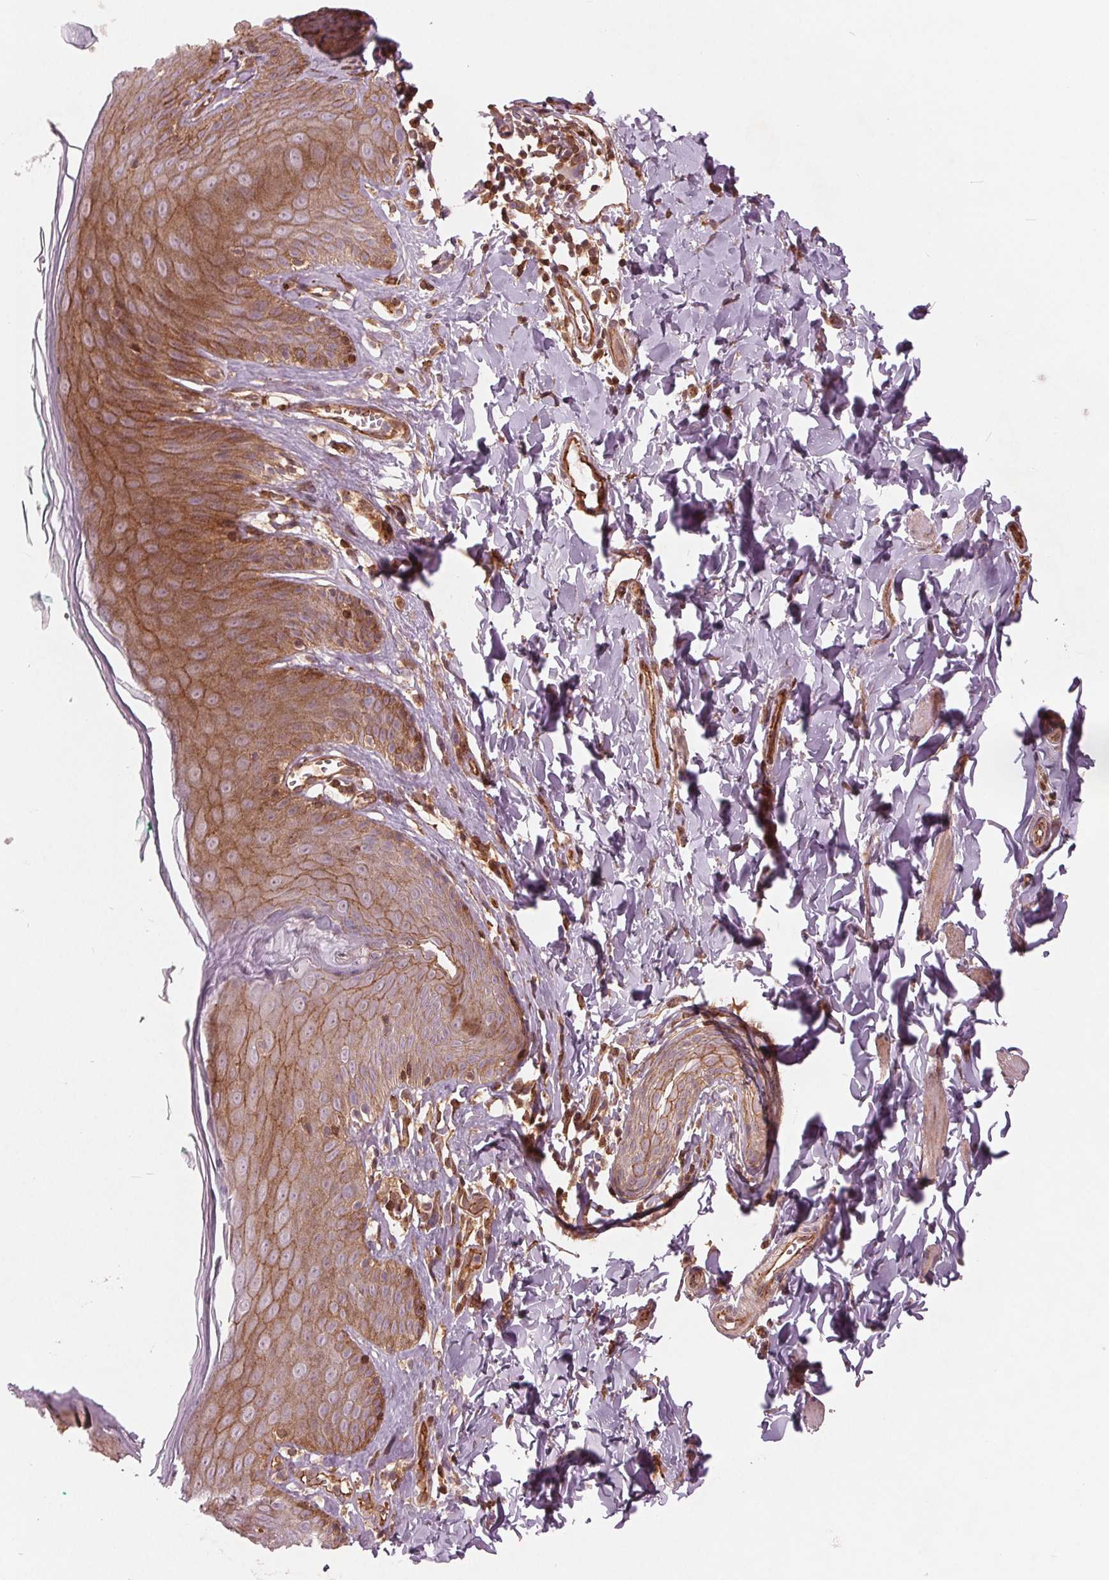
{"staining": {"intensity": "moderate", "quantity": ">75%", "location": "cytoplasmic/membranous"}, "tissue": "skin", "cell_type": "Epidermal cells", "image_type": "normal", "snomed": [{"axis": "morphology", "description": "Normal tissue, NOS"}, {"axis": "topography", "description": "Vulva"}, {"axis": "topography", "description": "Peripheral nerve tissue"}], "caption": "Protein staining of unremarkable skin exhibits moderate cytoplasmic/membranous expression in about >75% of epidermal cells.", "gene": "TXNIP", "patient": {"sex": "female", "age": 66}}